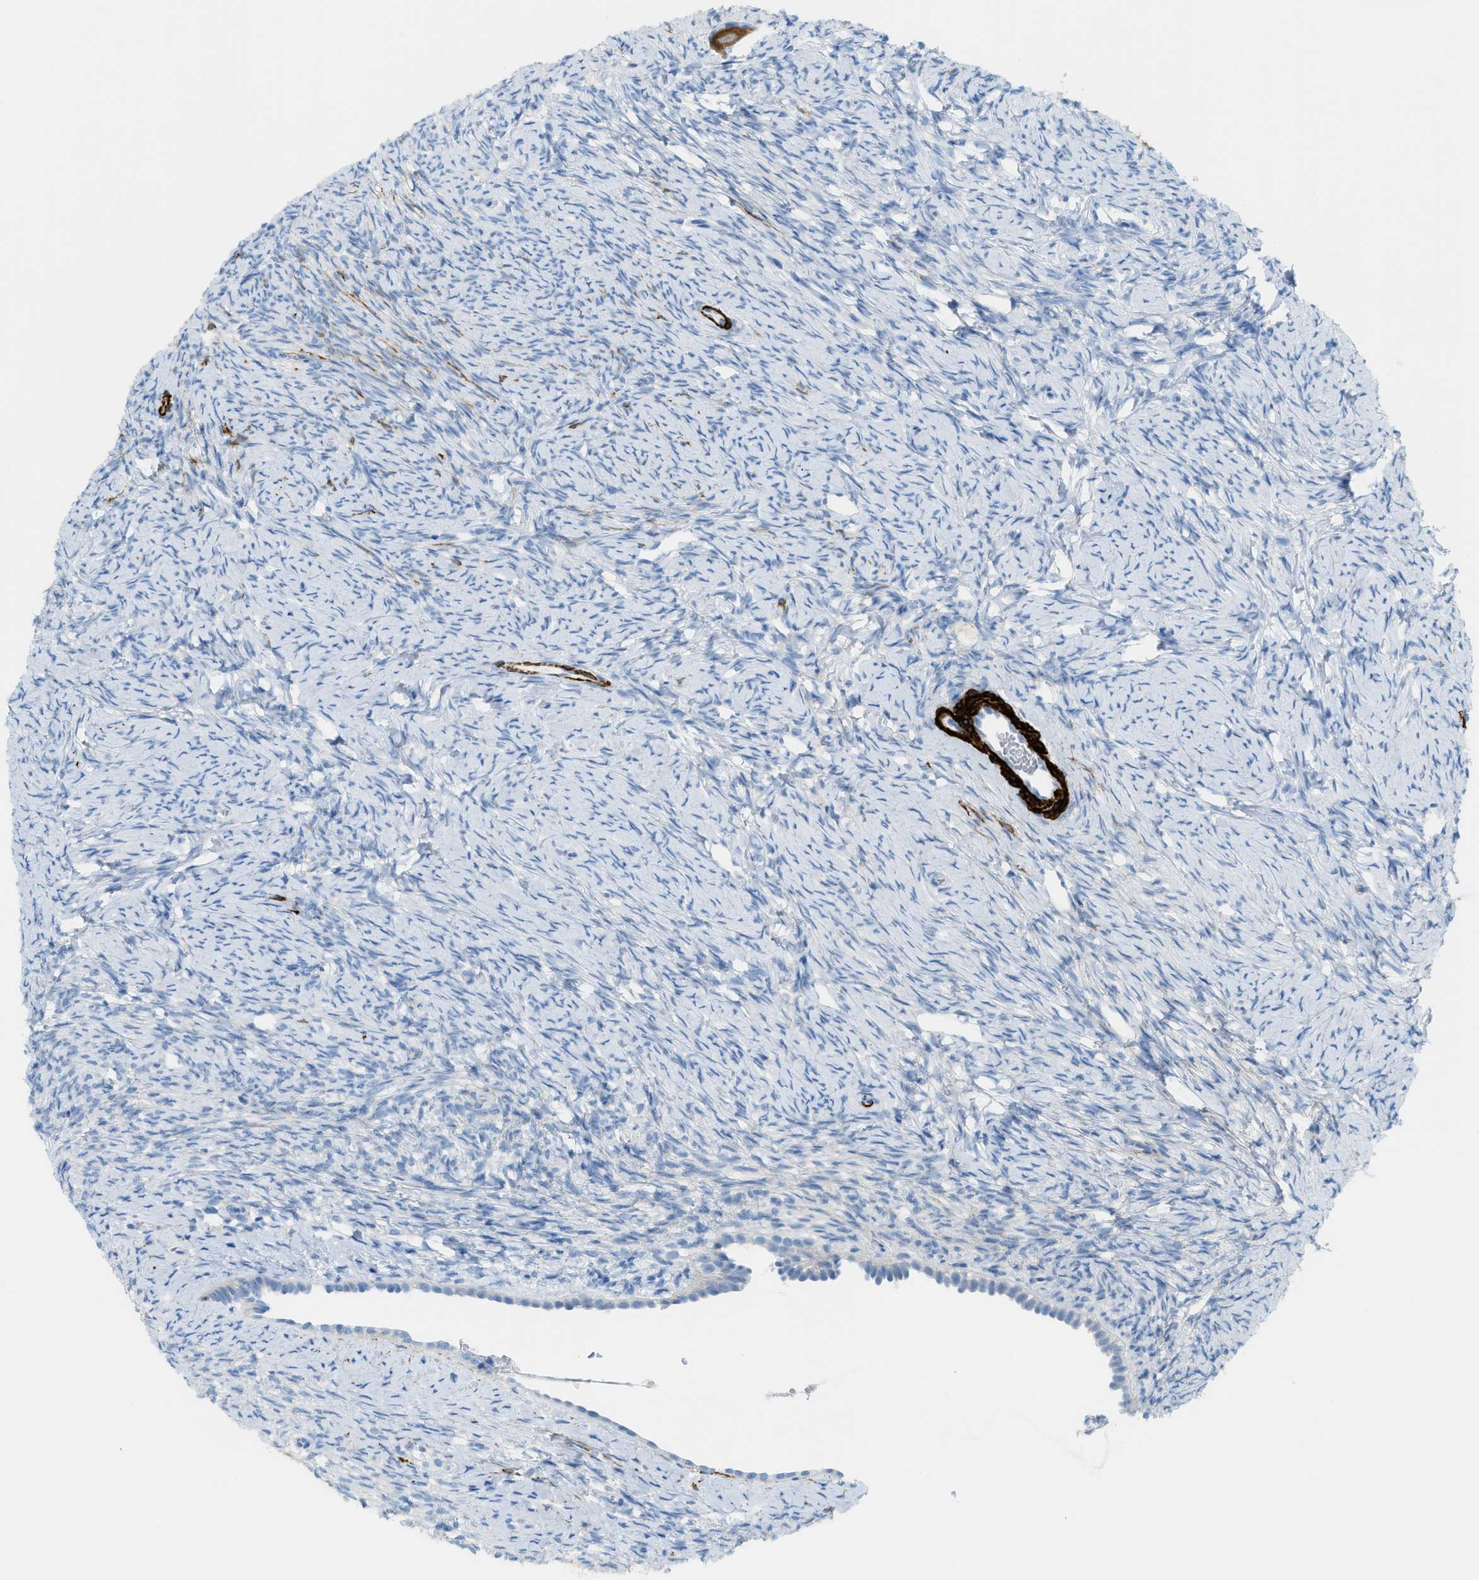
{"staining": {"intensity": "moderate", "quantity": ">75%", "location": "cytoplasmic/membranous"}, "tissue": "ovary", "cell_type": "Follicle cells", "image_type": "normal", "snomed": [{"axis": "morphology", "description": "Normal tissue, NOS"}, {"axis": "topography", "description": "Ovary"}], "caption": "Moderate cytoplasmic/membranous protein staining is present in approximately >75% of follicle cells in ovary. (Stains: DAB in brown, nuclei in blue, Microscopy: brightfield microscopy at high magnification).", "gene": "MYH11", "patient": {"sex": "female", "age": 33}}